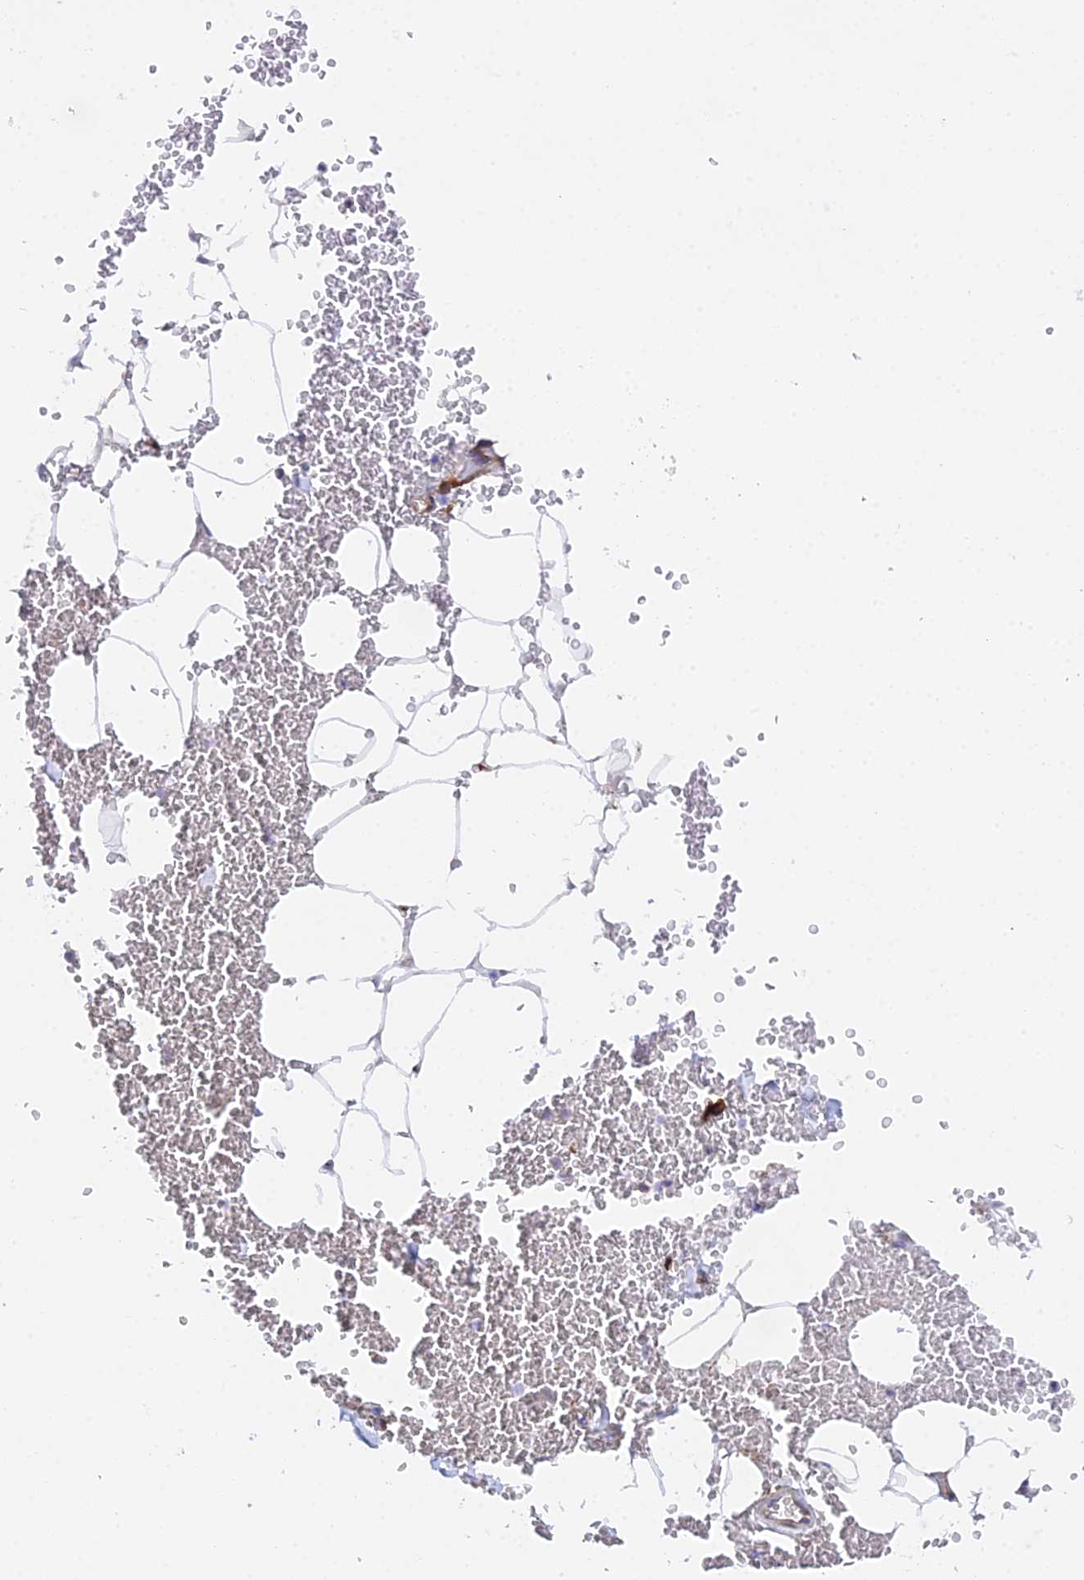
{"staining": {"intensity": "negative", "quantity": "none", "location": "none"}, "tissue": "adipose tissue", "cell_type": "Adipocytes", "image_type": "normal", "snomed": [{"axis": "morphology", "description": "Normal tissue, NOS"}, {"axis": "topography", "description": "Adipose tissue"}, {"axis": "topography", "description": "Peripheral nerve tissue"}], "caption": "DAB (3,3'-diaminobenzidine) immunohistochemical staining of normal adipose tissue displays no significant staining in adipocytes.", "gene": "MXRA7", "patient": {"sex": "male", "age": 52}}